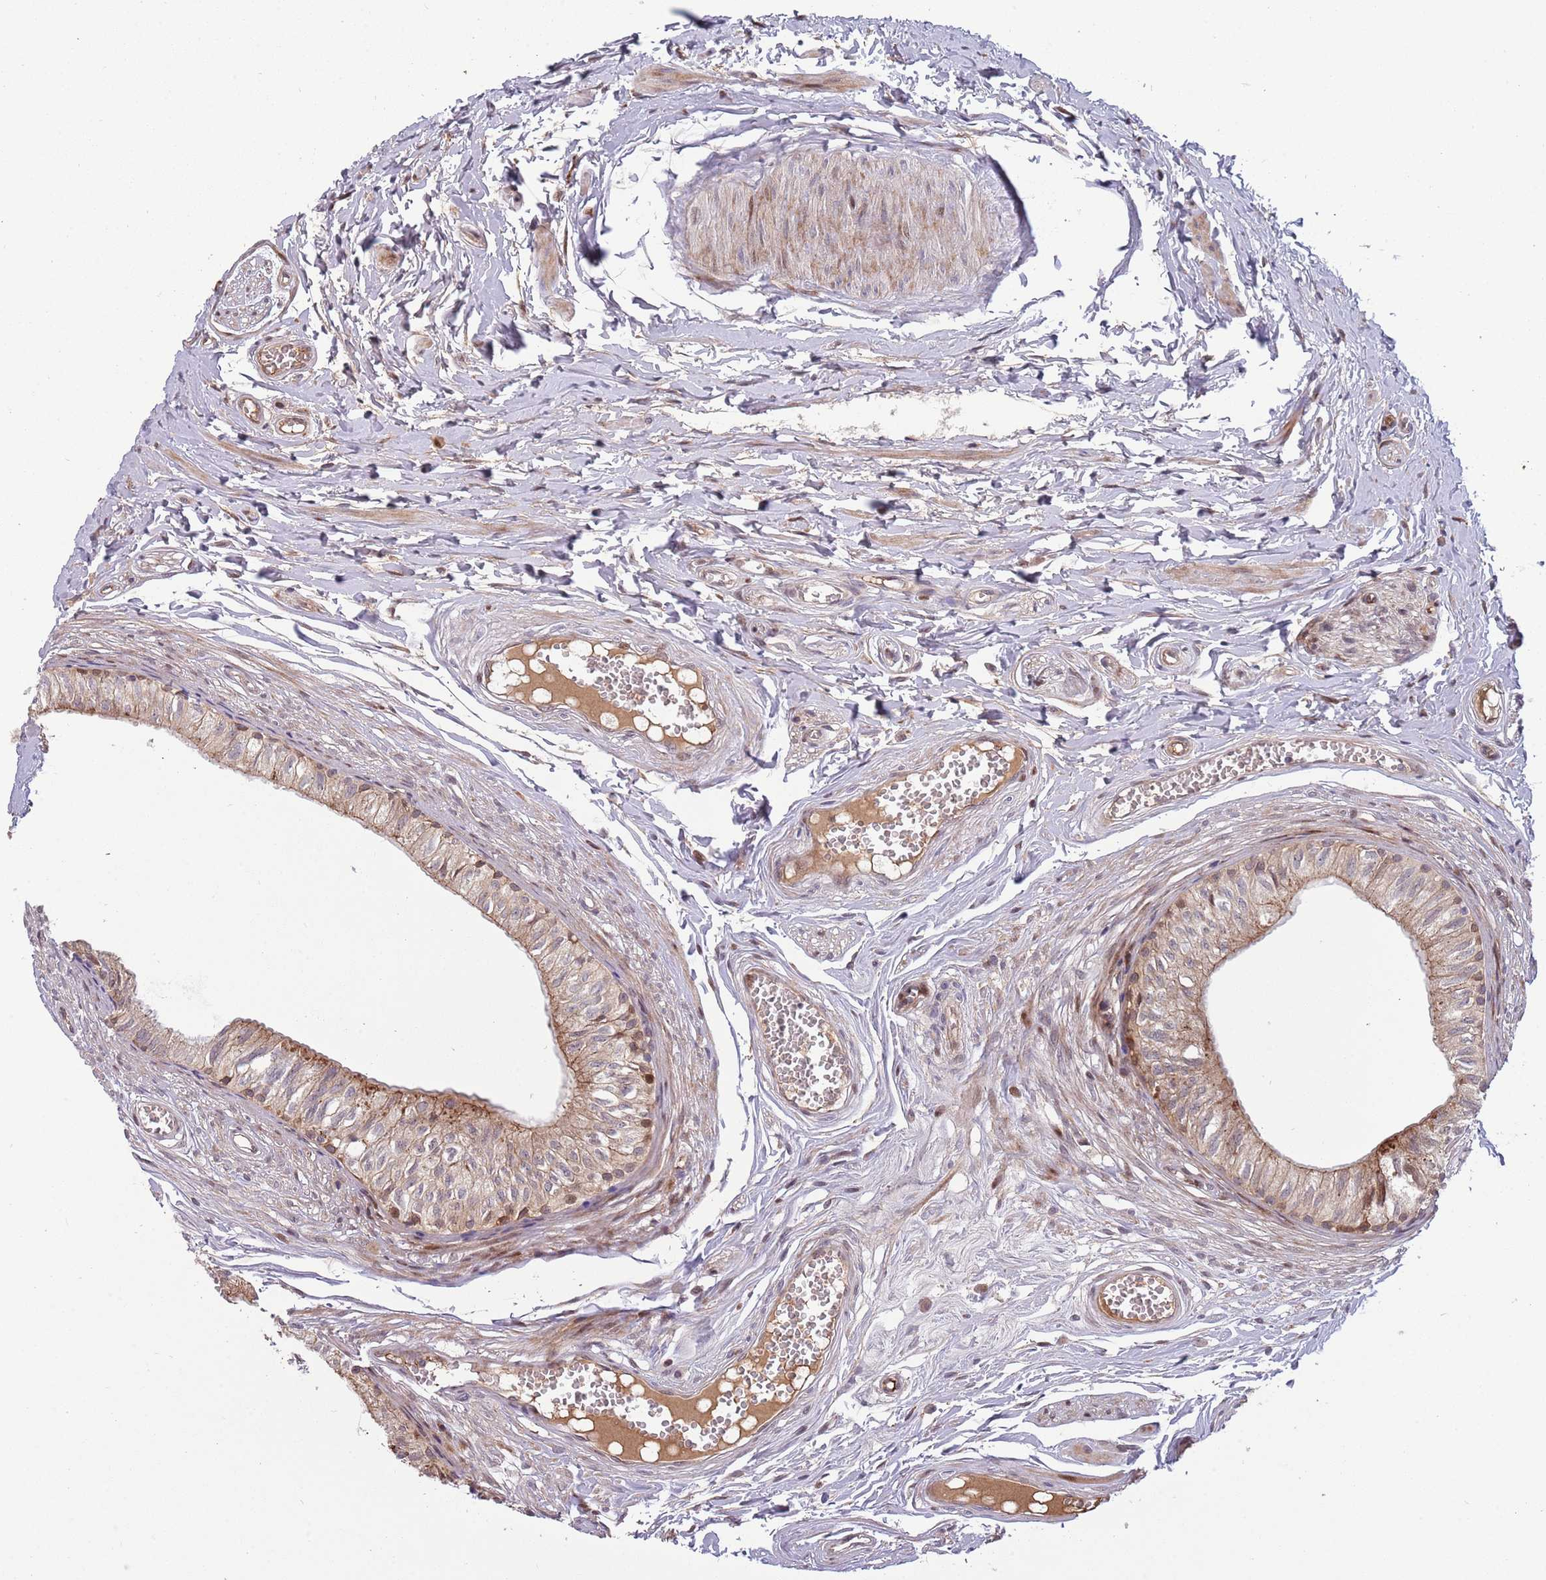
{"staining": {"intensity": "moderate", "quantity": ">75%", "location": "cytoplasmic/membranous"}, "tissue": "epididymis", "cell_type": "Glandular cells", "image_type": "normal", "snomed": [{"axis": "morphology", "description": "Normal tissue, NOS"}, {"axis": "topography", "description": "Epididymis"}], "caption": "Immunohistochemistry (IHC) photomicrograph of normal epididymis: epididymis stained using immunohistochemistry exhibits medium levels of moderate protein expression localized specifically in the cytoplasmic/membranous of glandular cells, appearing as a cytoplasmic/membranous brown color.", "gene": "NT5DC4", "patient": {"sex": "male", "age": 37}}